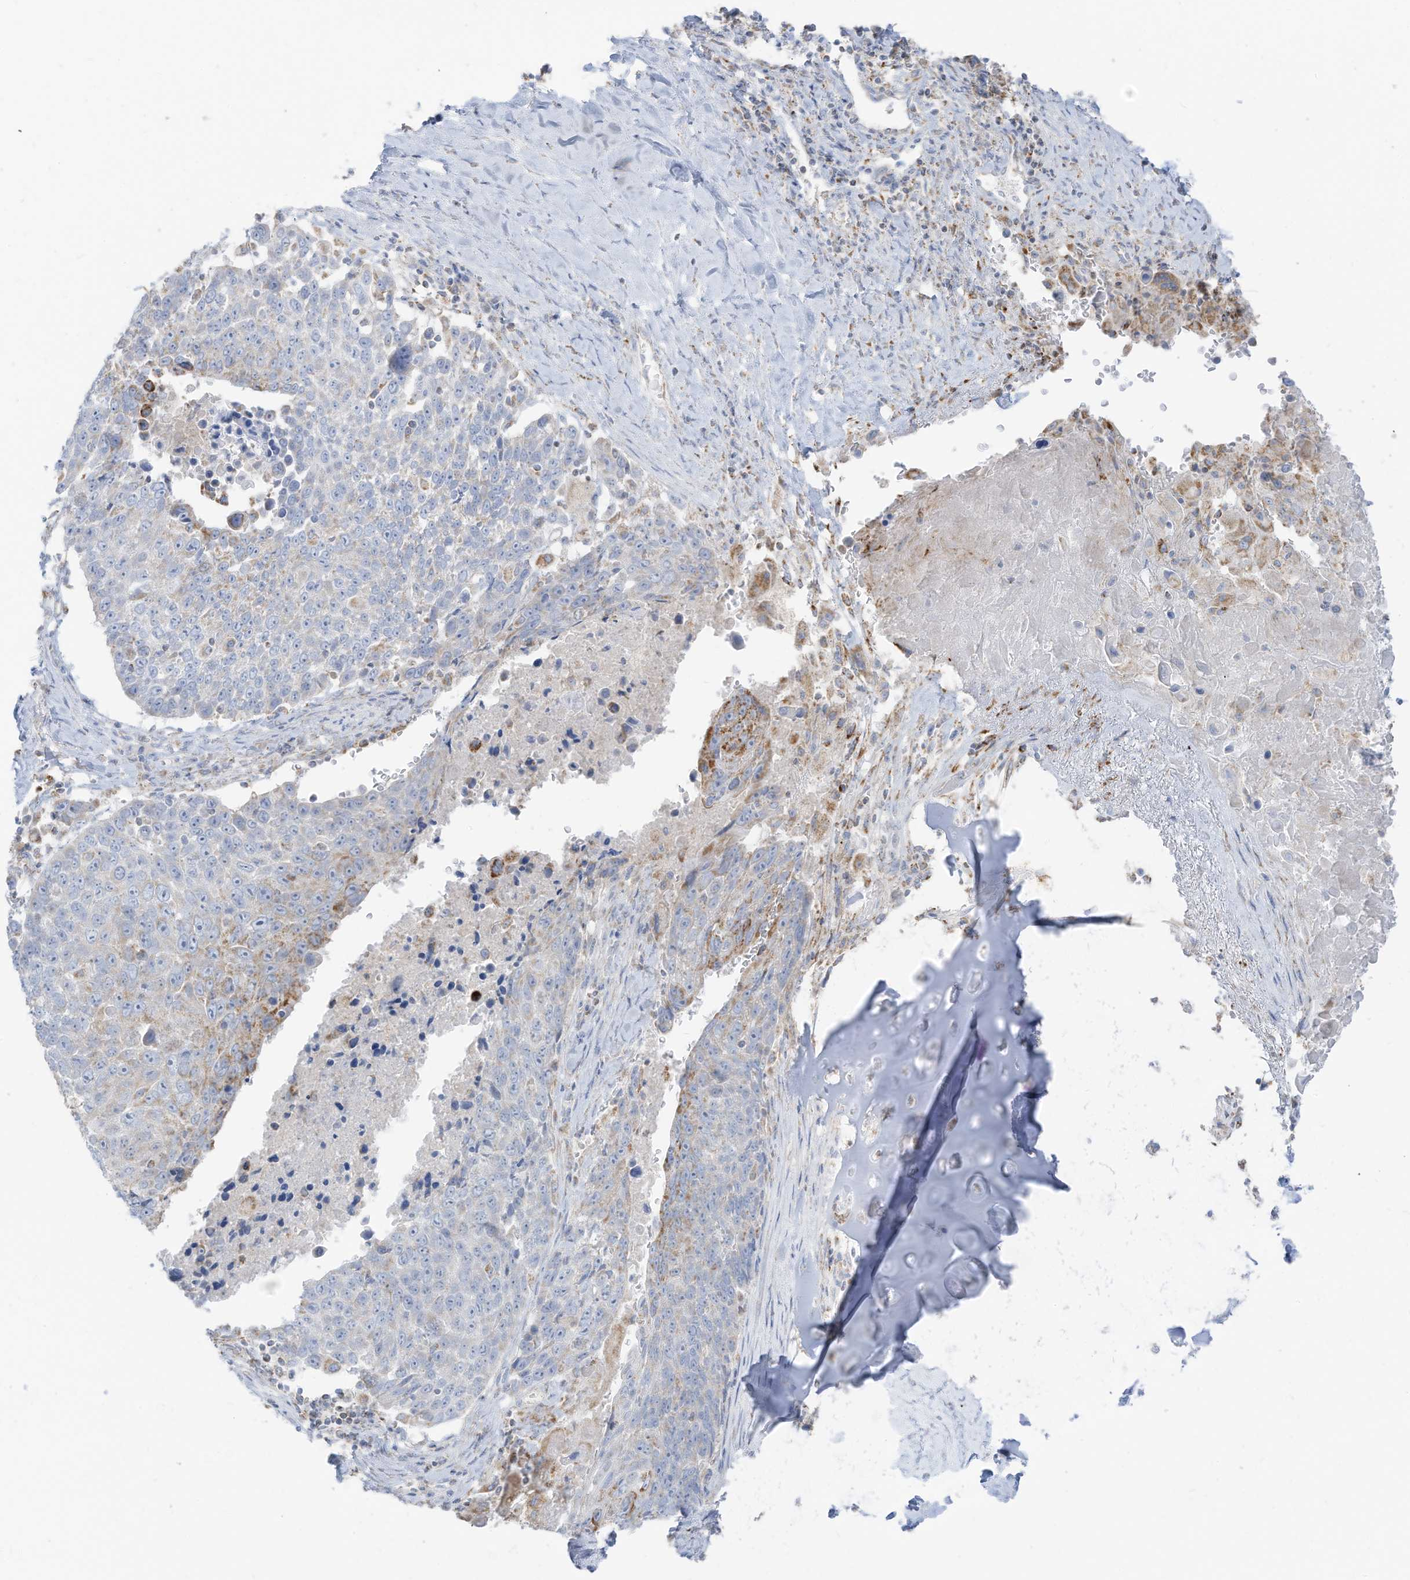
{"staining": {"intensity": "moderate", "quantity": "<25%", "location": "cytoplasmic/membranous"}, "tissue": "lung cancer", "cell_type": "Tumor cells", "image_type": "cancer", "snomed": [{"axis": "morphology", "description": "Squamous cell carcinoma, NOS"}, {"axis": "topography", "description": "Lung"}], "caption": "Lung squamous cell carcinoma tissue shows moderate cytoplasmic/membranous staining in approximately <25% of tumor cells", "gene": "ETHE1", "patient": {"sex": "male", "age": 66}}